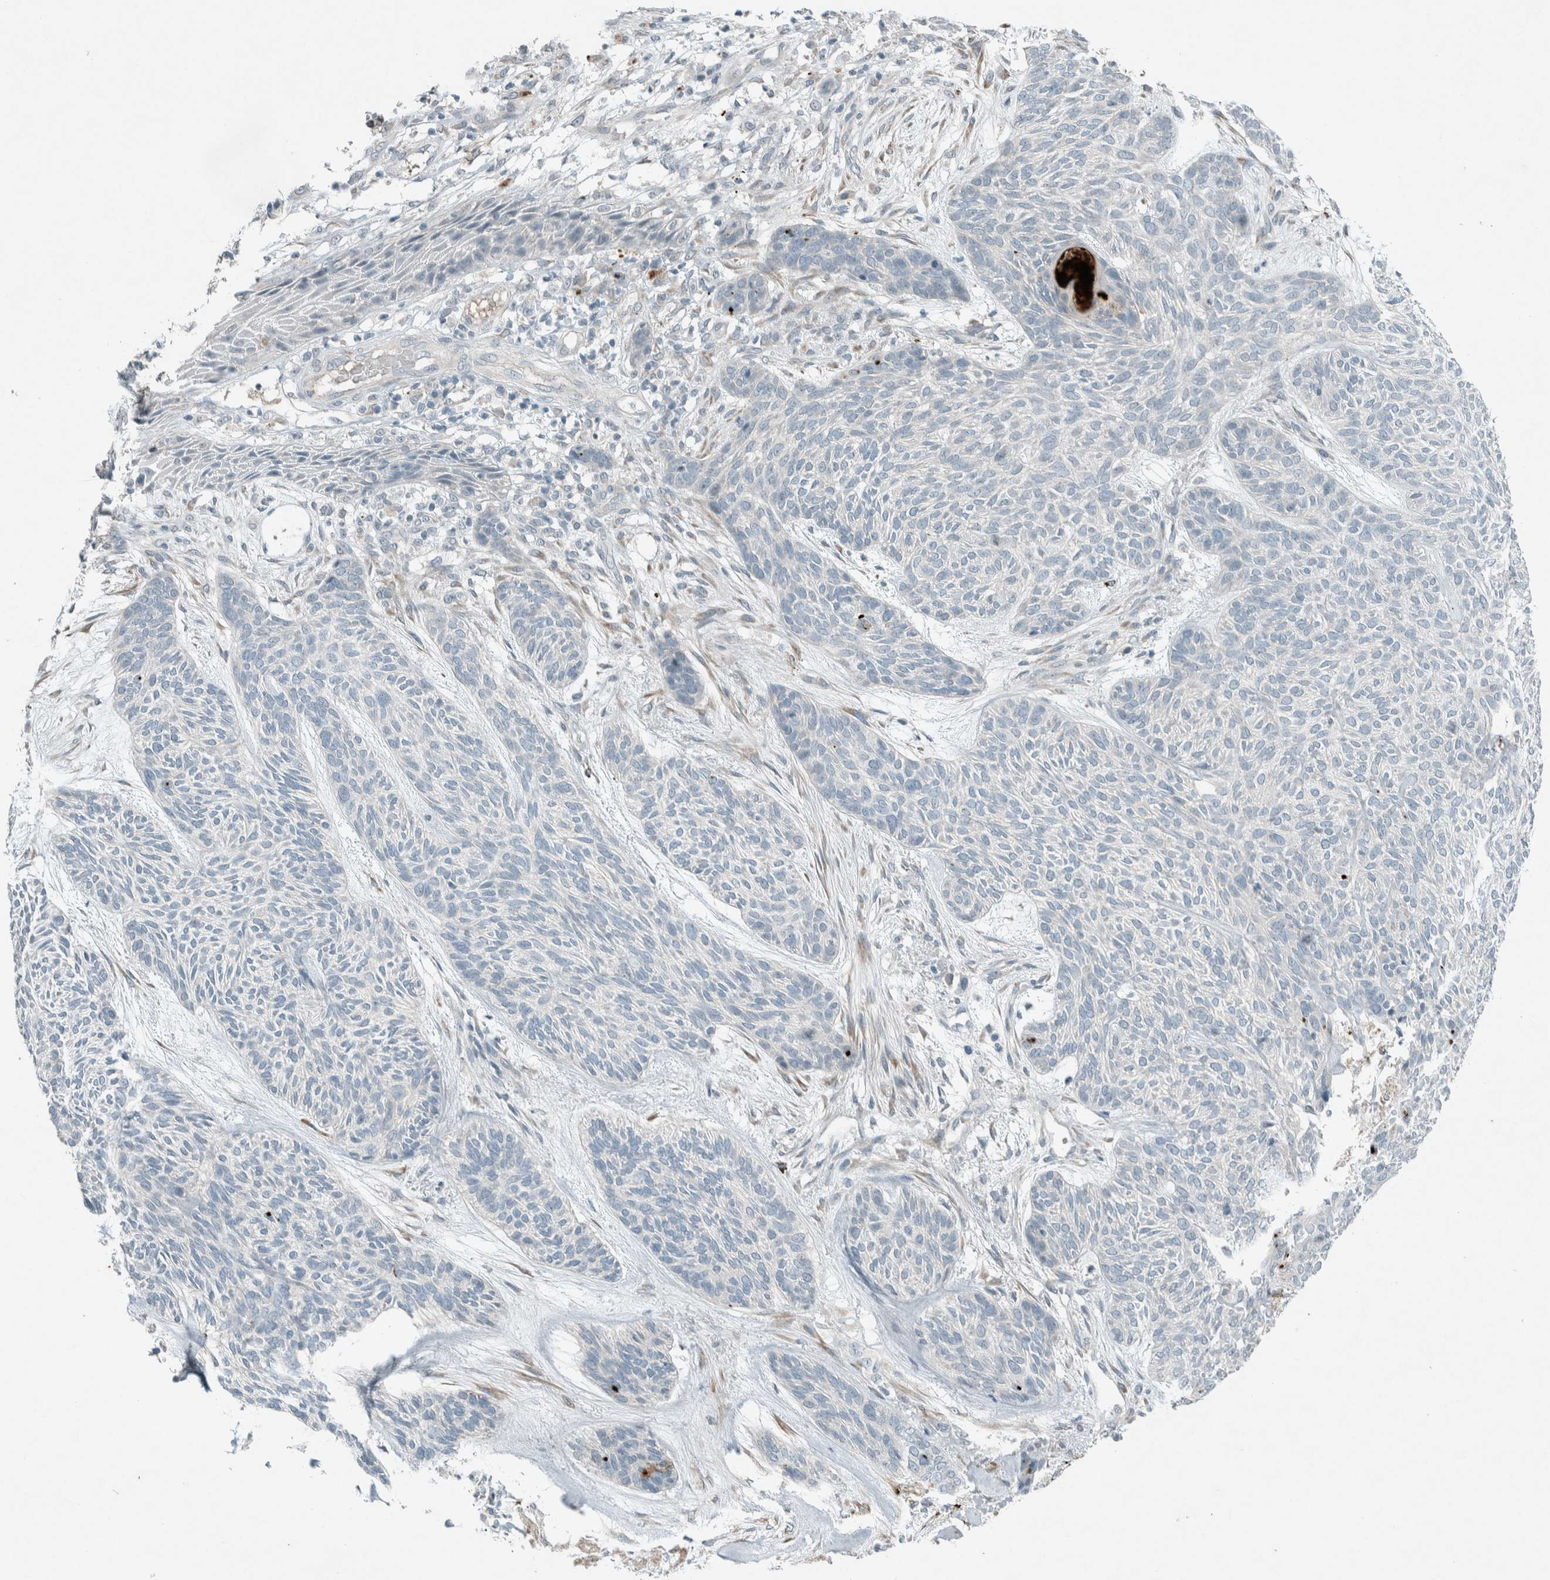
{"staining": {"intensity": "negative", "quantity": "none", "location": "none"}, "tissue": "skin cancer", "cell_type": "Tumor cells", "image_type": "cancer", "snomed": [{"axis": "morphology", "description": "Basal cell carcinoma"}, {"axis": "topography", "description": "Skin"}], "caption": "Skin cancer was stained to show a protein in brown. There is no significant positivity in tumor cells.", "gene": "CERCAM", "patient": {"sex": "male", "age": 55}}